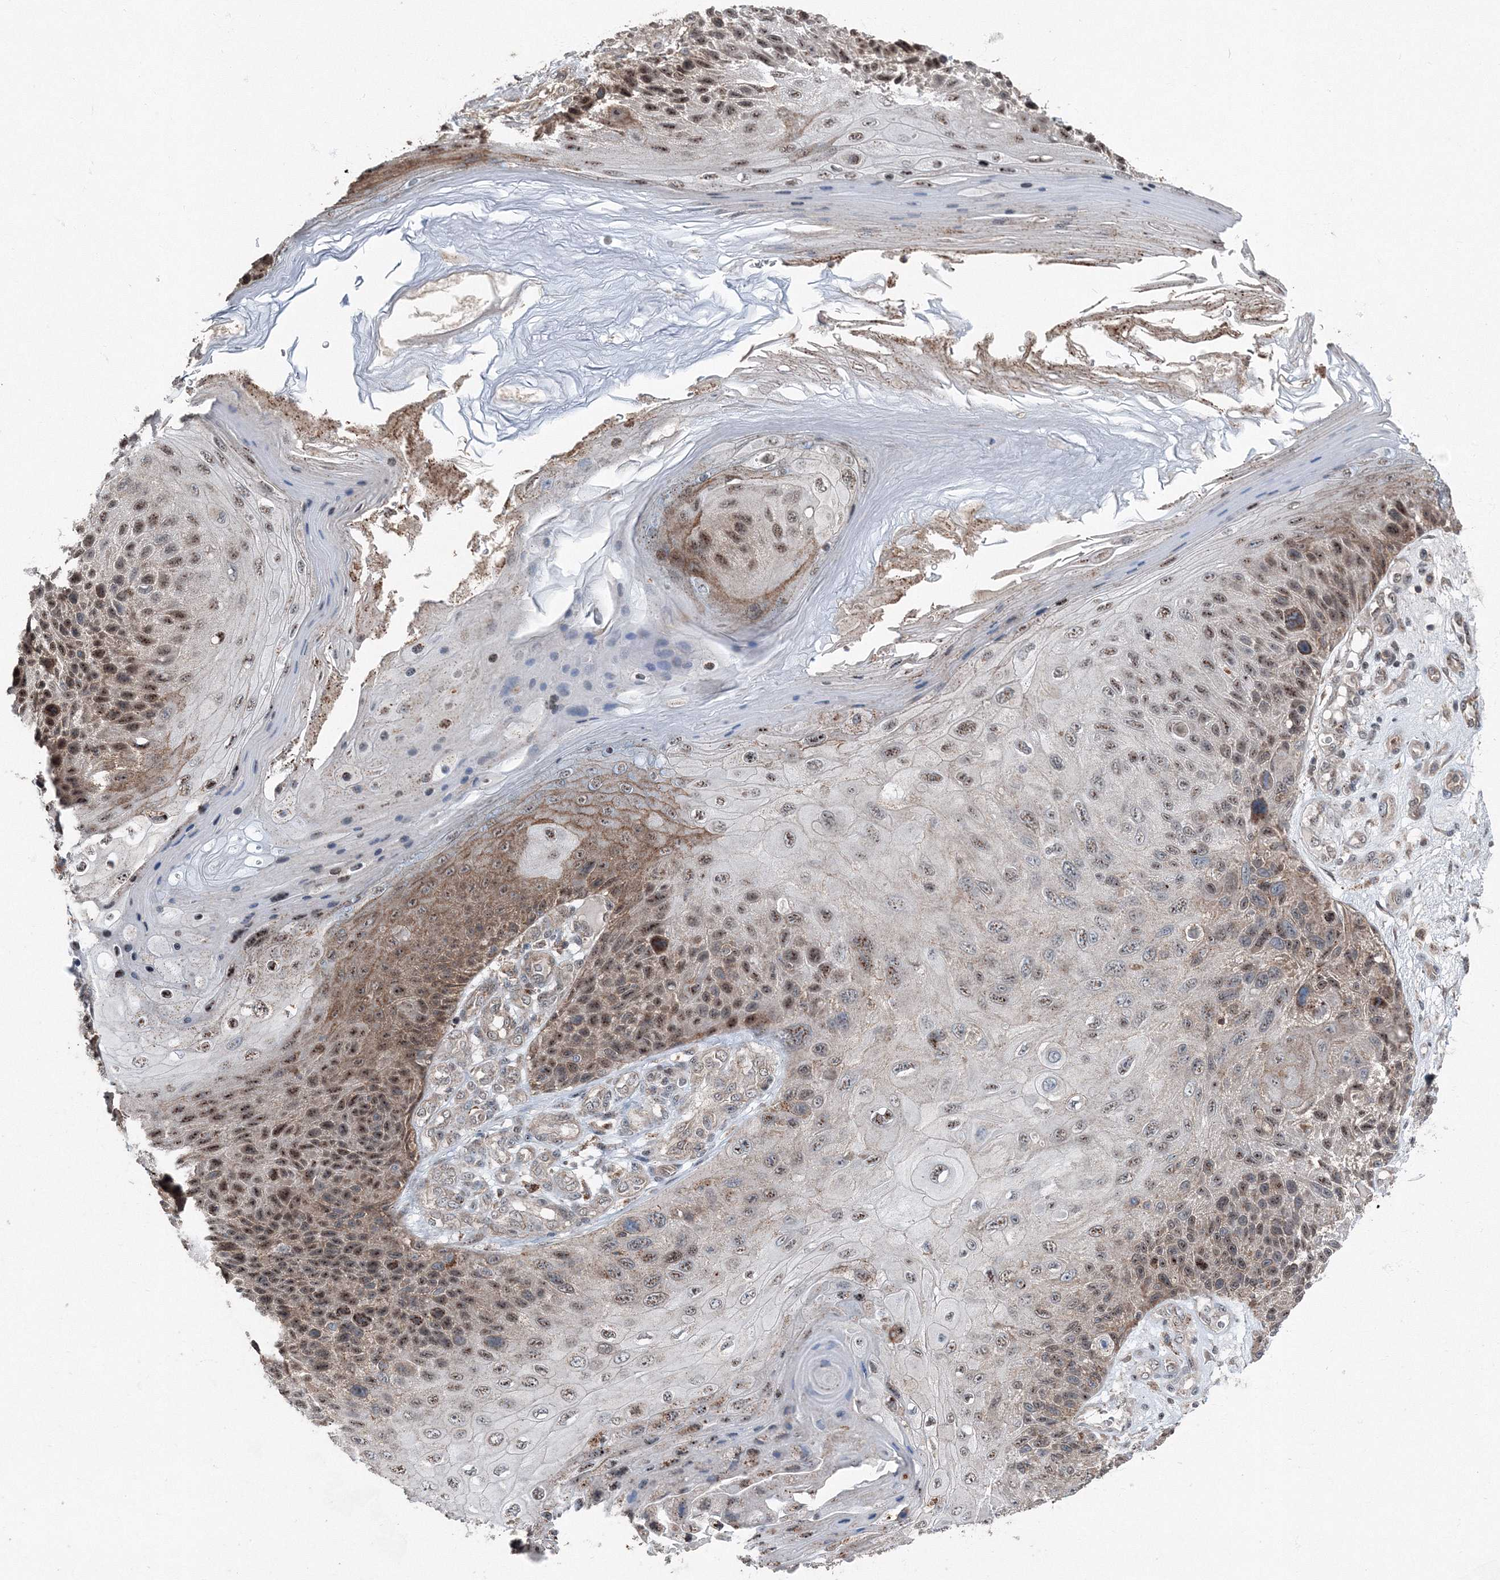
{"staining": {"intensity": "moderate", "quantity": ">75%", "location": "cytoplasmic/membranous,nuclear"}, "tissue": "skin cancer", "cell_type": "Tumor cells", "image_type": "cancer", "snomed": [{"axis": "morphology", "description": "Squamous cell carcinoma, NOS"}, {"axis": "topography", "description": "Skin"}], "caption": "This is an image of IHC staining of skin cancer (squamous cell carcinoma), which shows moderate staining in the cytoplasmic/membranous and nuclear of tumor cells.", "gene": "AASDH", "patient": {"sex": "female", "age": 88}}